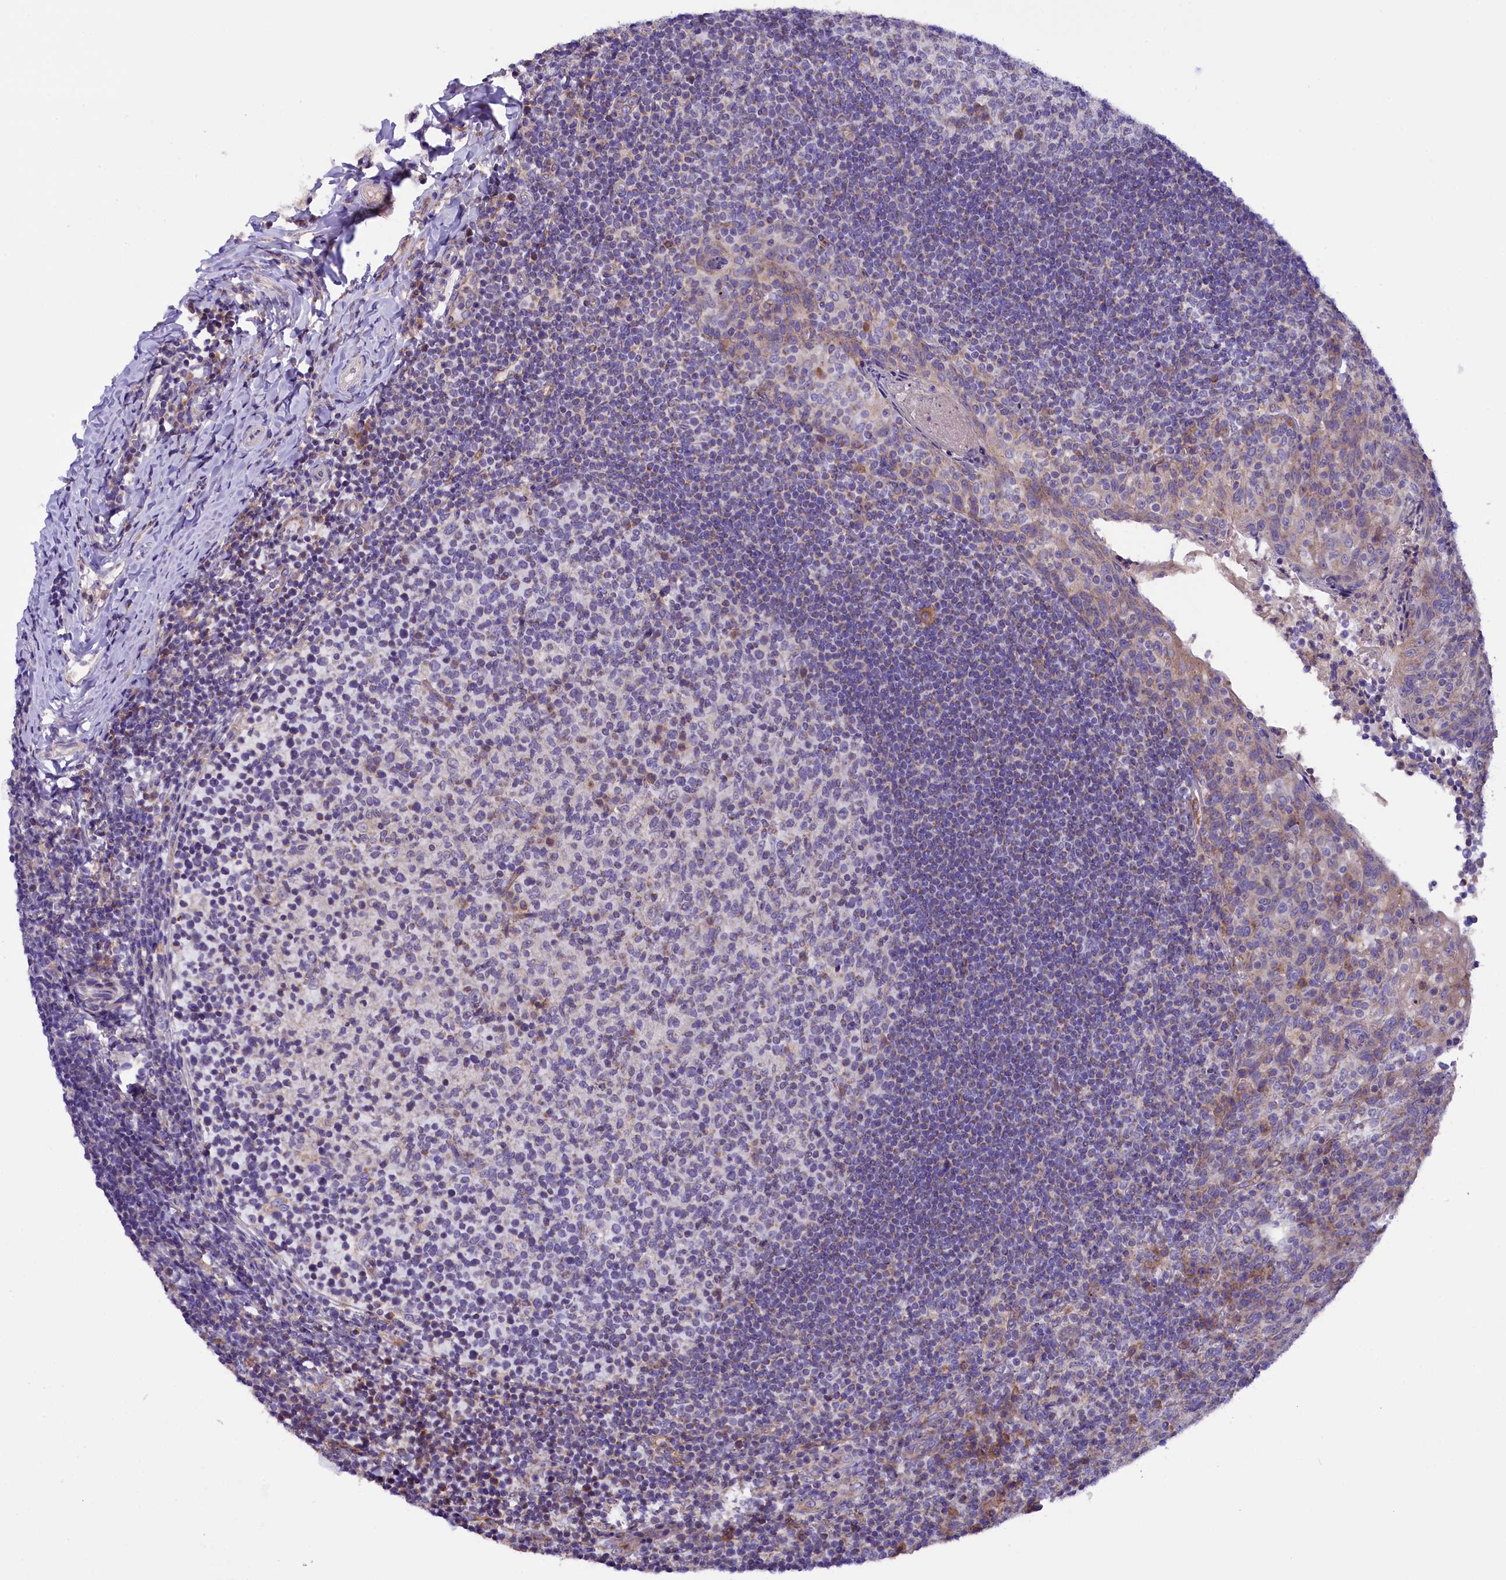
{"staining": {"intensity": "moderate", "quantity": "<25%", "location": "cytoplasmic/membranous"}, "tissue": "tonsil", "cell_type": "Germinal center cells", "image_type": "normal", "snomed": [{"axis": "morphology", "description": "Normal tissue, NOS"}, {"axis": "topography", "description": "Tonsil"}], "caption": "Germinal center cells exhibit low levels of moderate cytoplasmic/membranous positivity in about <25% of cells in normal human tonsil.", "gene": "DNAJB9", "patient": {"sex": "female", "age": 10}}